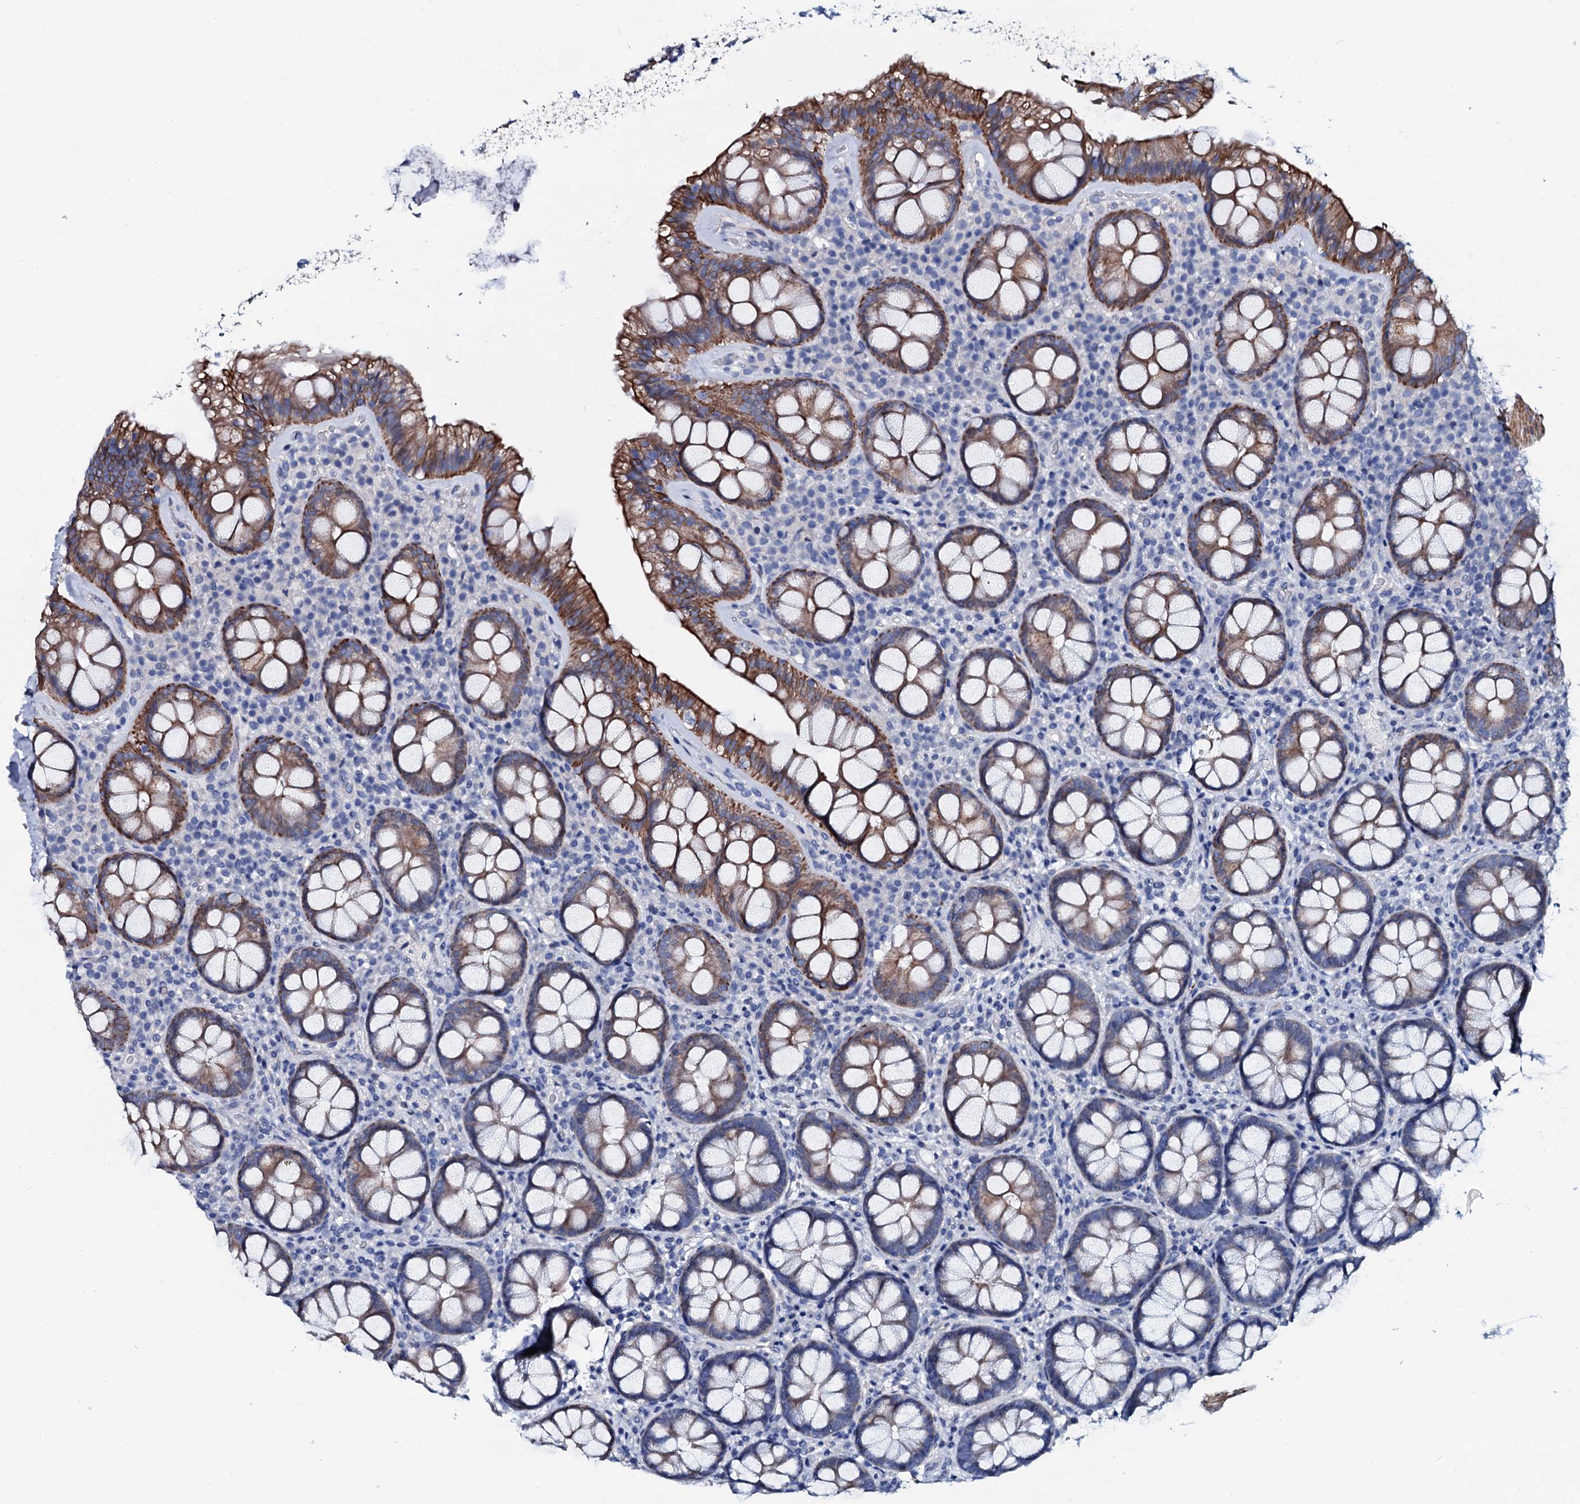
{"staining": {"intensity": "moderate", "quantity": ">75%", "location": "cytoplasmic/membranous"}, "tissue": "rectum", "cell_type": "Glandular cells", "image_type": "normal", "snomed": [{"axis": "morphology", "description": "Normal tissue, NOS"}, {"axis": "topography", "description": "Rectum"}], "caption": "A brown stain shows moderate cytoplasmic/membranous staining of a protein in glandular cells of normal rectum.", "gene": "GYS2", "patient": {"sex": "male", "age": 83}}